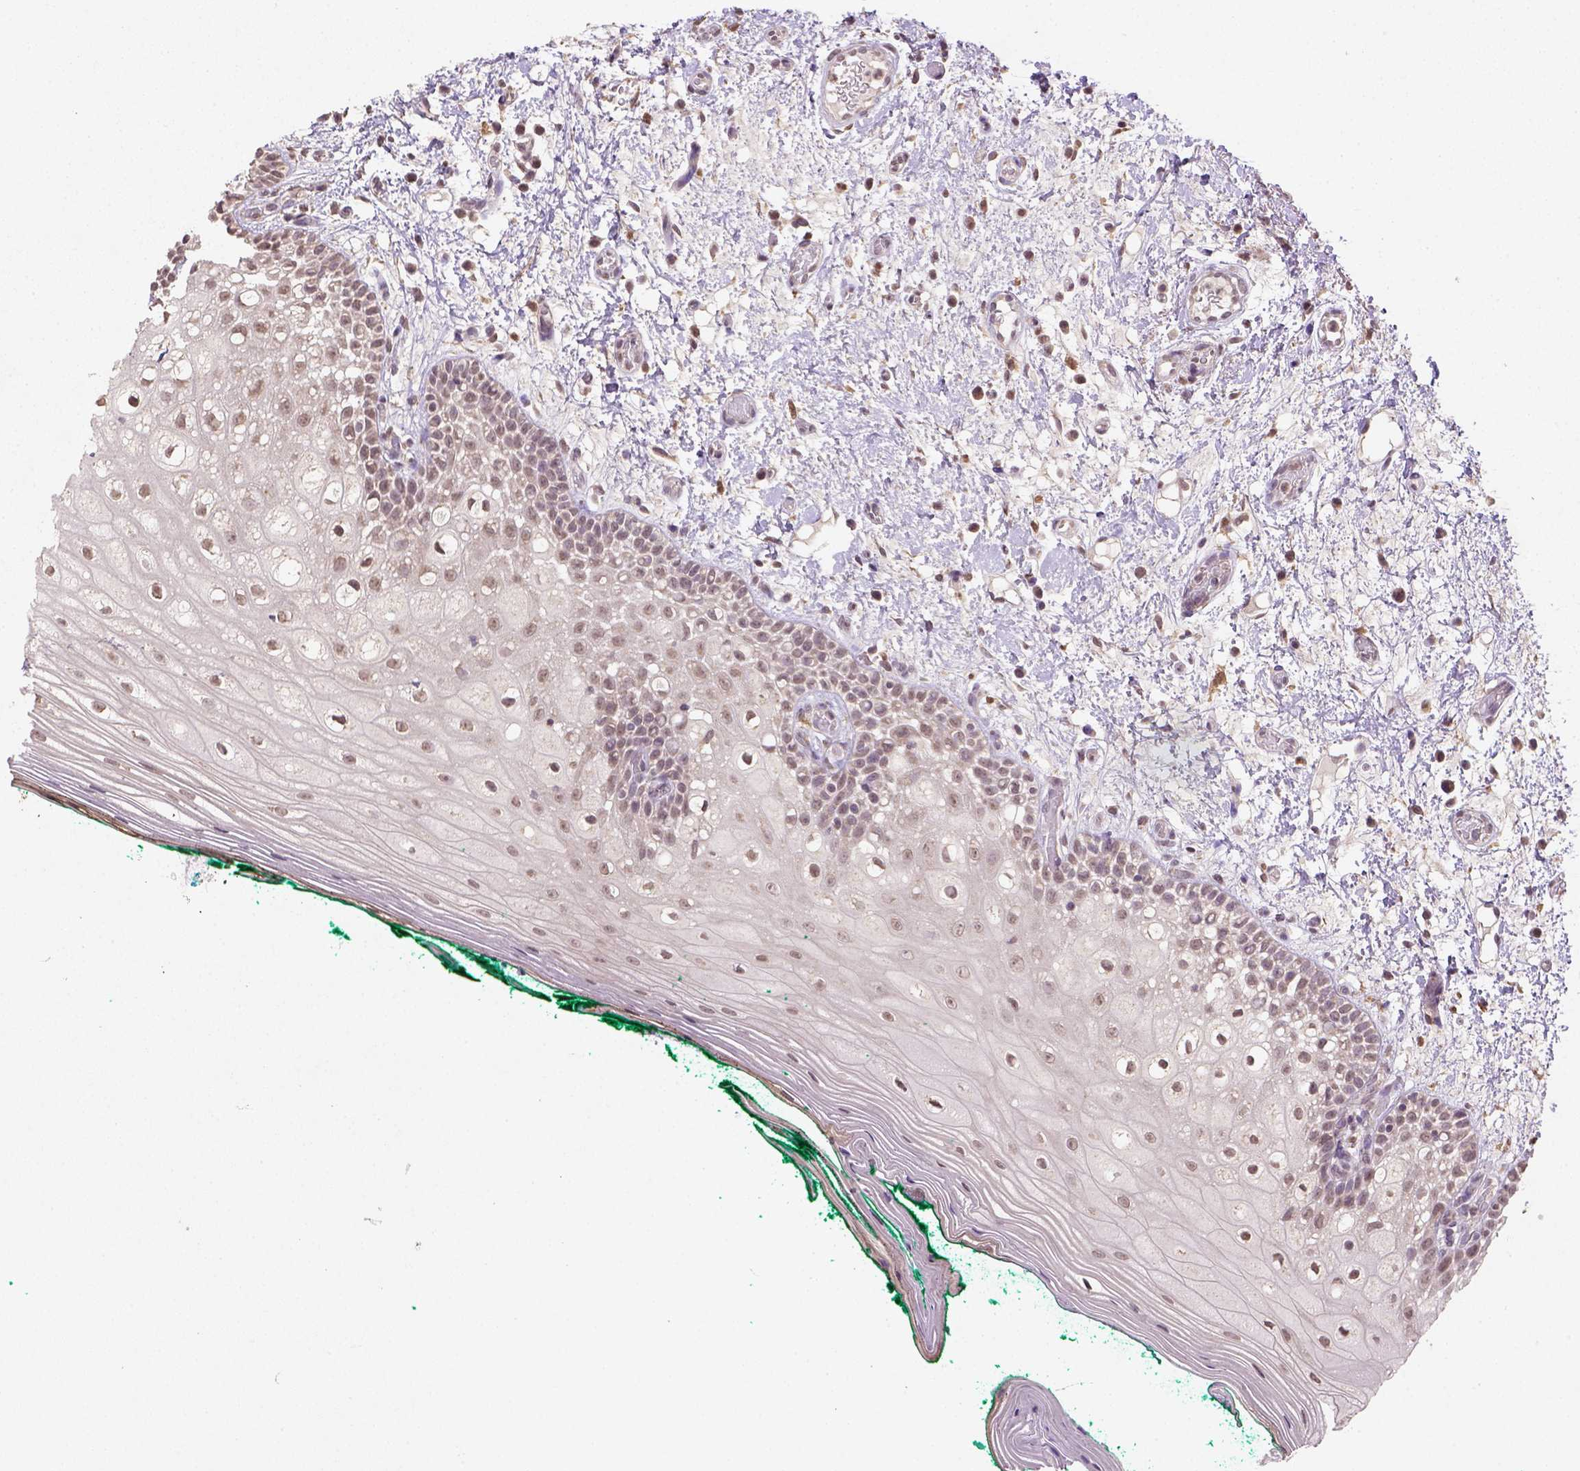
{"staining": {"intensity": "weak", "quantity": ">75%", "location": "nuclear"}, "tissue": "oral mucosa", "cell_type": "Squamous epithelial cells", "image_type": "normal", "snomed": [{"axis": "morphology", "description": "Normal tissue, NOS"}, {"axis": "topography", "description": "Oral tissue"}], "caption": "Protein staining of benign oral mucosa shows weak nuclear expression in approximately >75% of squamous epithelial cells.", "gene": "NUDT10", "patient": {"sex": "female", "age": 83}}